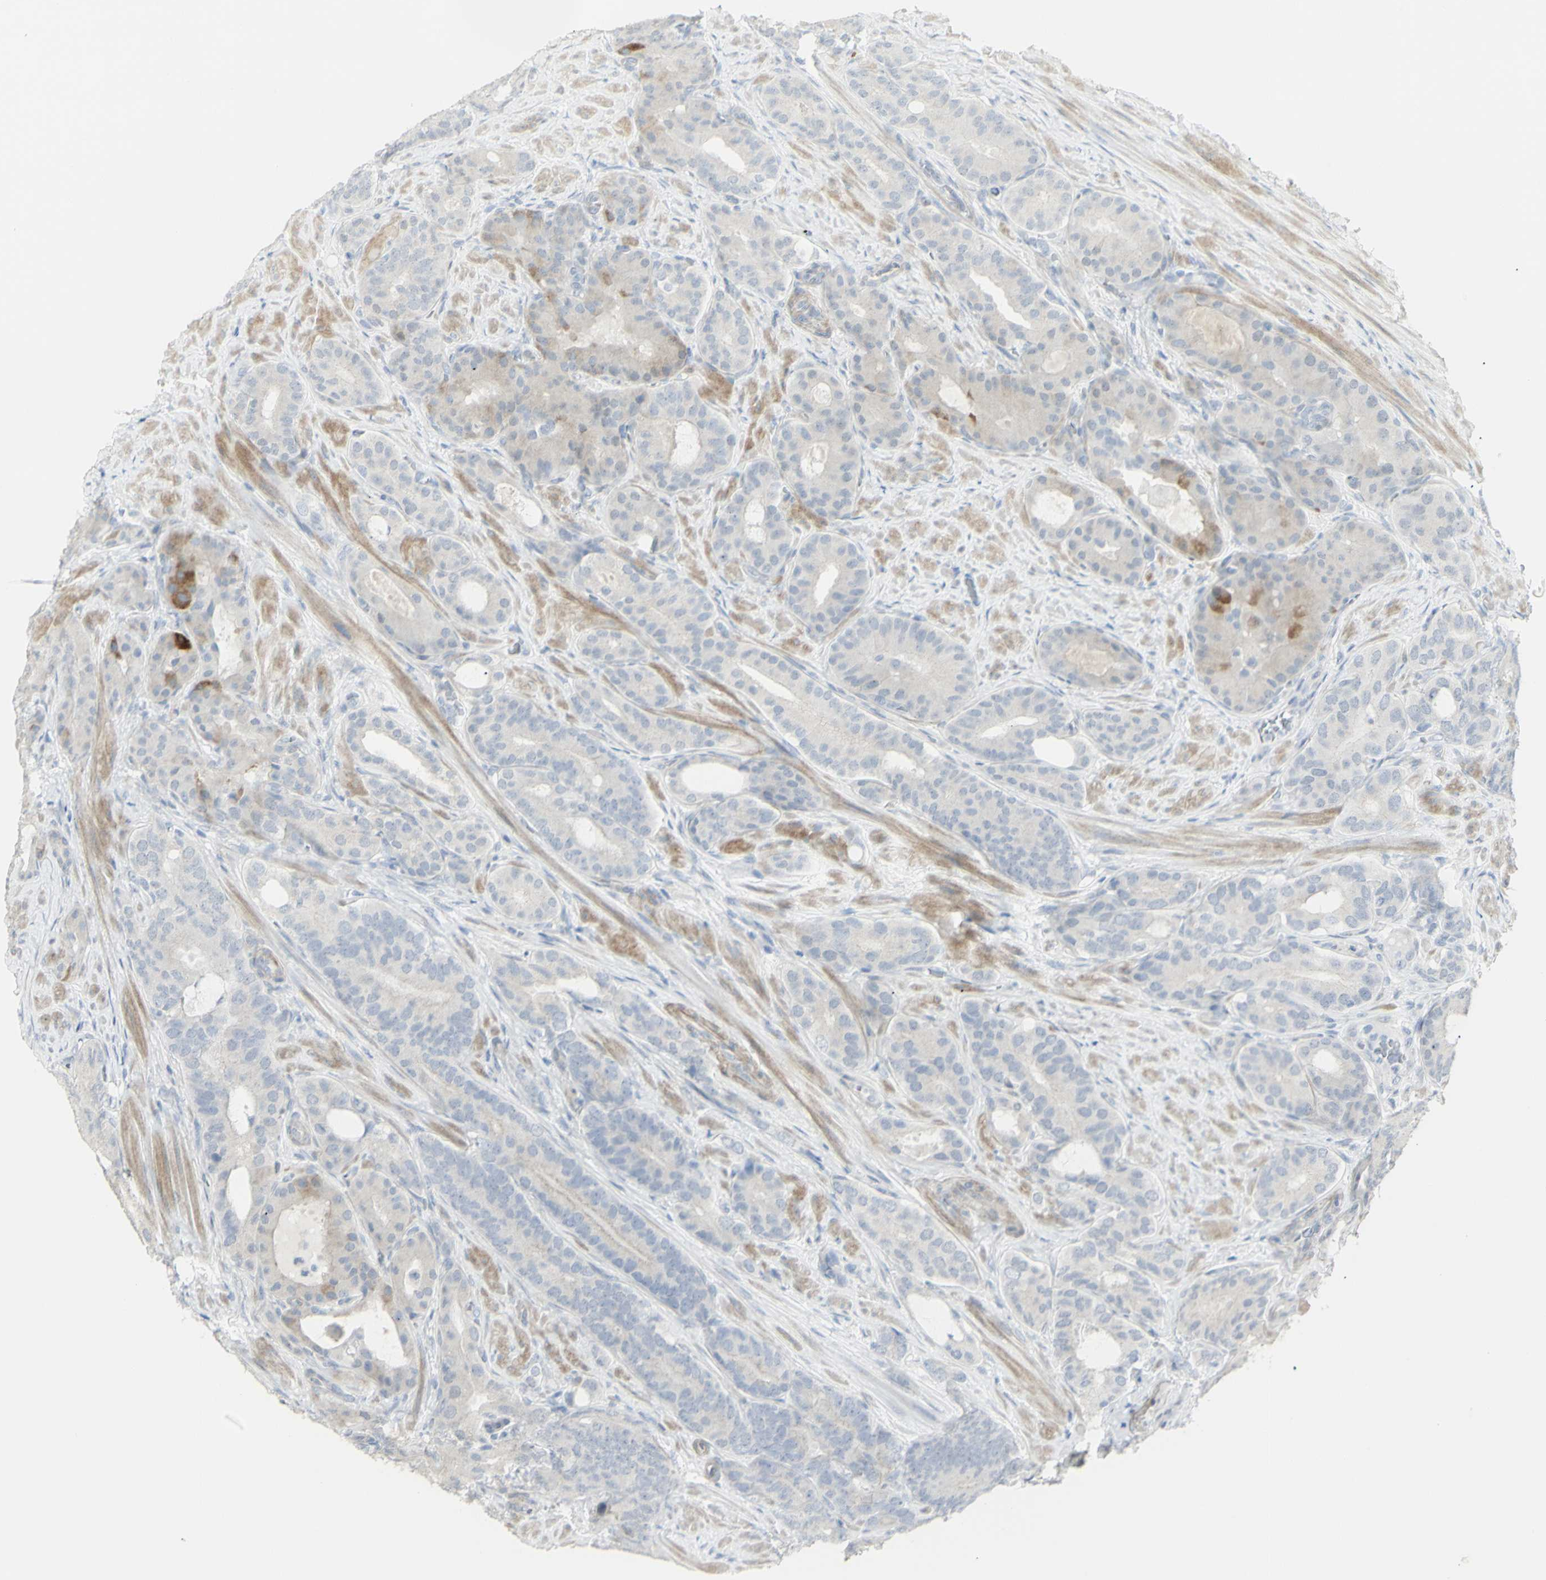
{"staining": {"intensity": "negative", "quantity": "none", "location": "none"}, "tissue": "prostate cancer", "cell_type": "Tumor cells", "image_type": "cancer", "snomed": [{"axis": "morphology", "description": "Adenocarcinoma, Low grade"}, {"axis": "topography", "description": "Prostate"}], "caption": "Immunohistochemistry photomicrograph of human prostate adenocarcinoma (low-grade) stained for a protein (brown), which exhibits no staining in tumor cells. Nuclei are stained in blue.", "gene": "NDST4", "patient": {"sex": "male", "age": 63}}